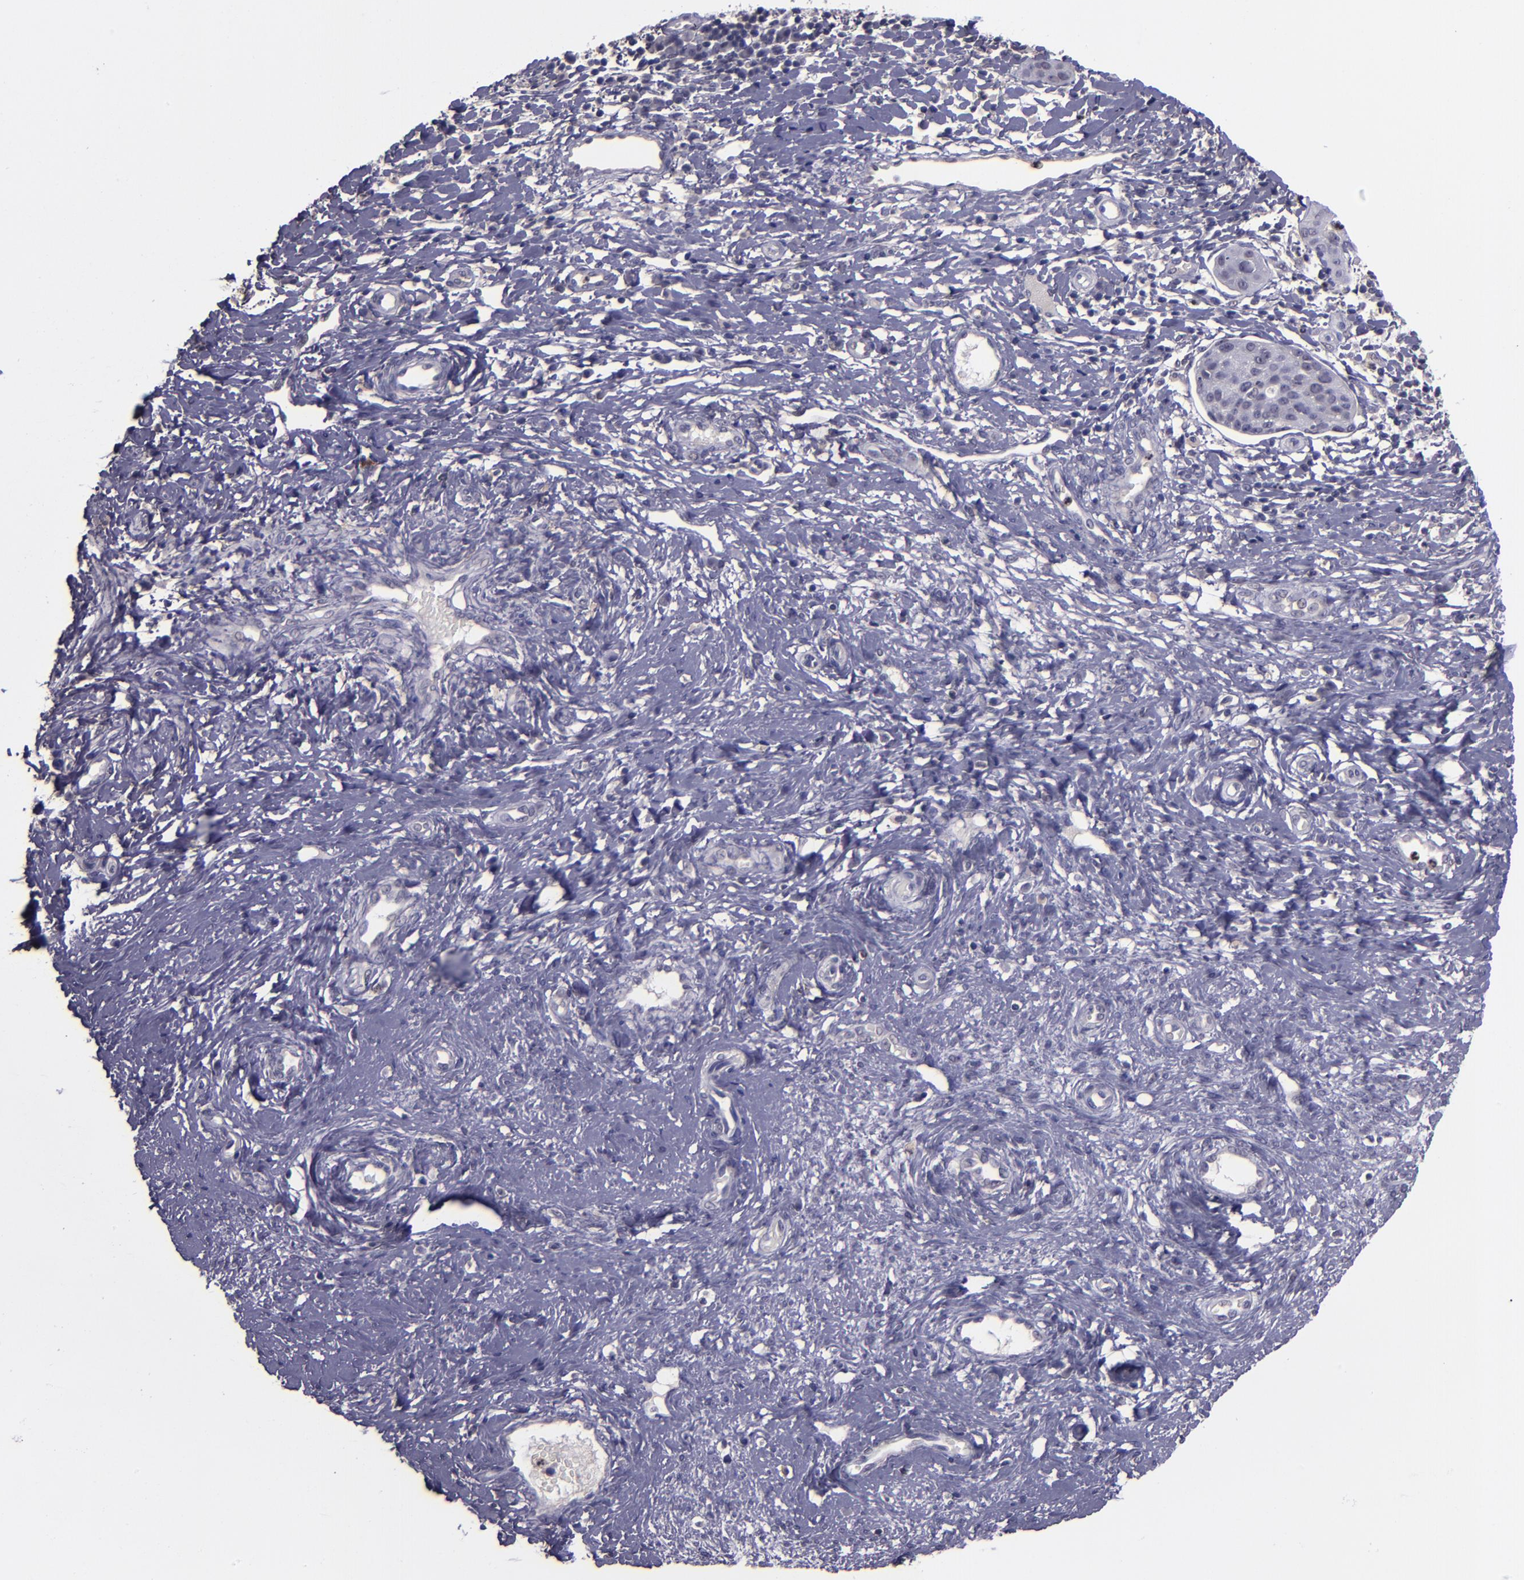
{"staining": {"intensity": "negative", "quantity": "none", "location": "none"}, "tissue": "cervical cancer", "cell_type": "Tumor cells", "image_type": "cancer", "snomed": [{"axis": "morphology", "description": "Normal tissue, NOS"}, {"axis": "morphology", "description": "Squamous cell carcinoma, NOS"}, {"axis": "topography", "description": "Cervix"}], "caption": "Immunohistochemical staining of human cervical cancer (squamous cell carcinoma) demonstrates no significant expression in tumor cells. Nuclei are stained in blue.", "gene": "CEBPE", "patient": {"sex": "female", "age": 39}}